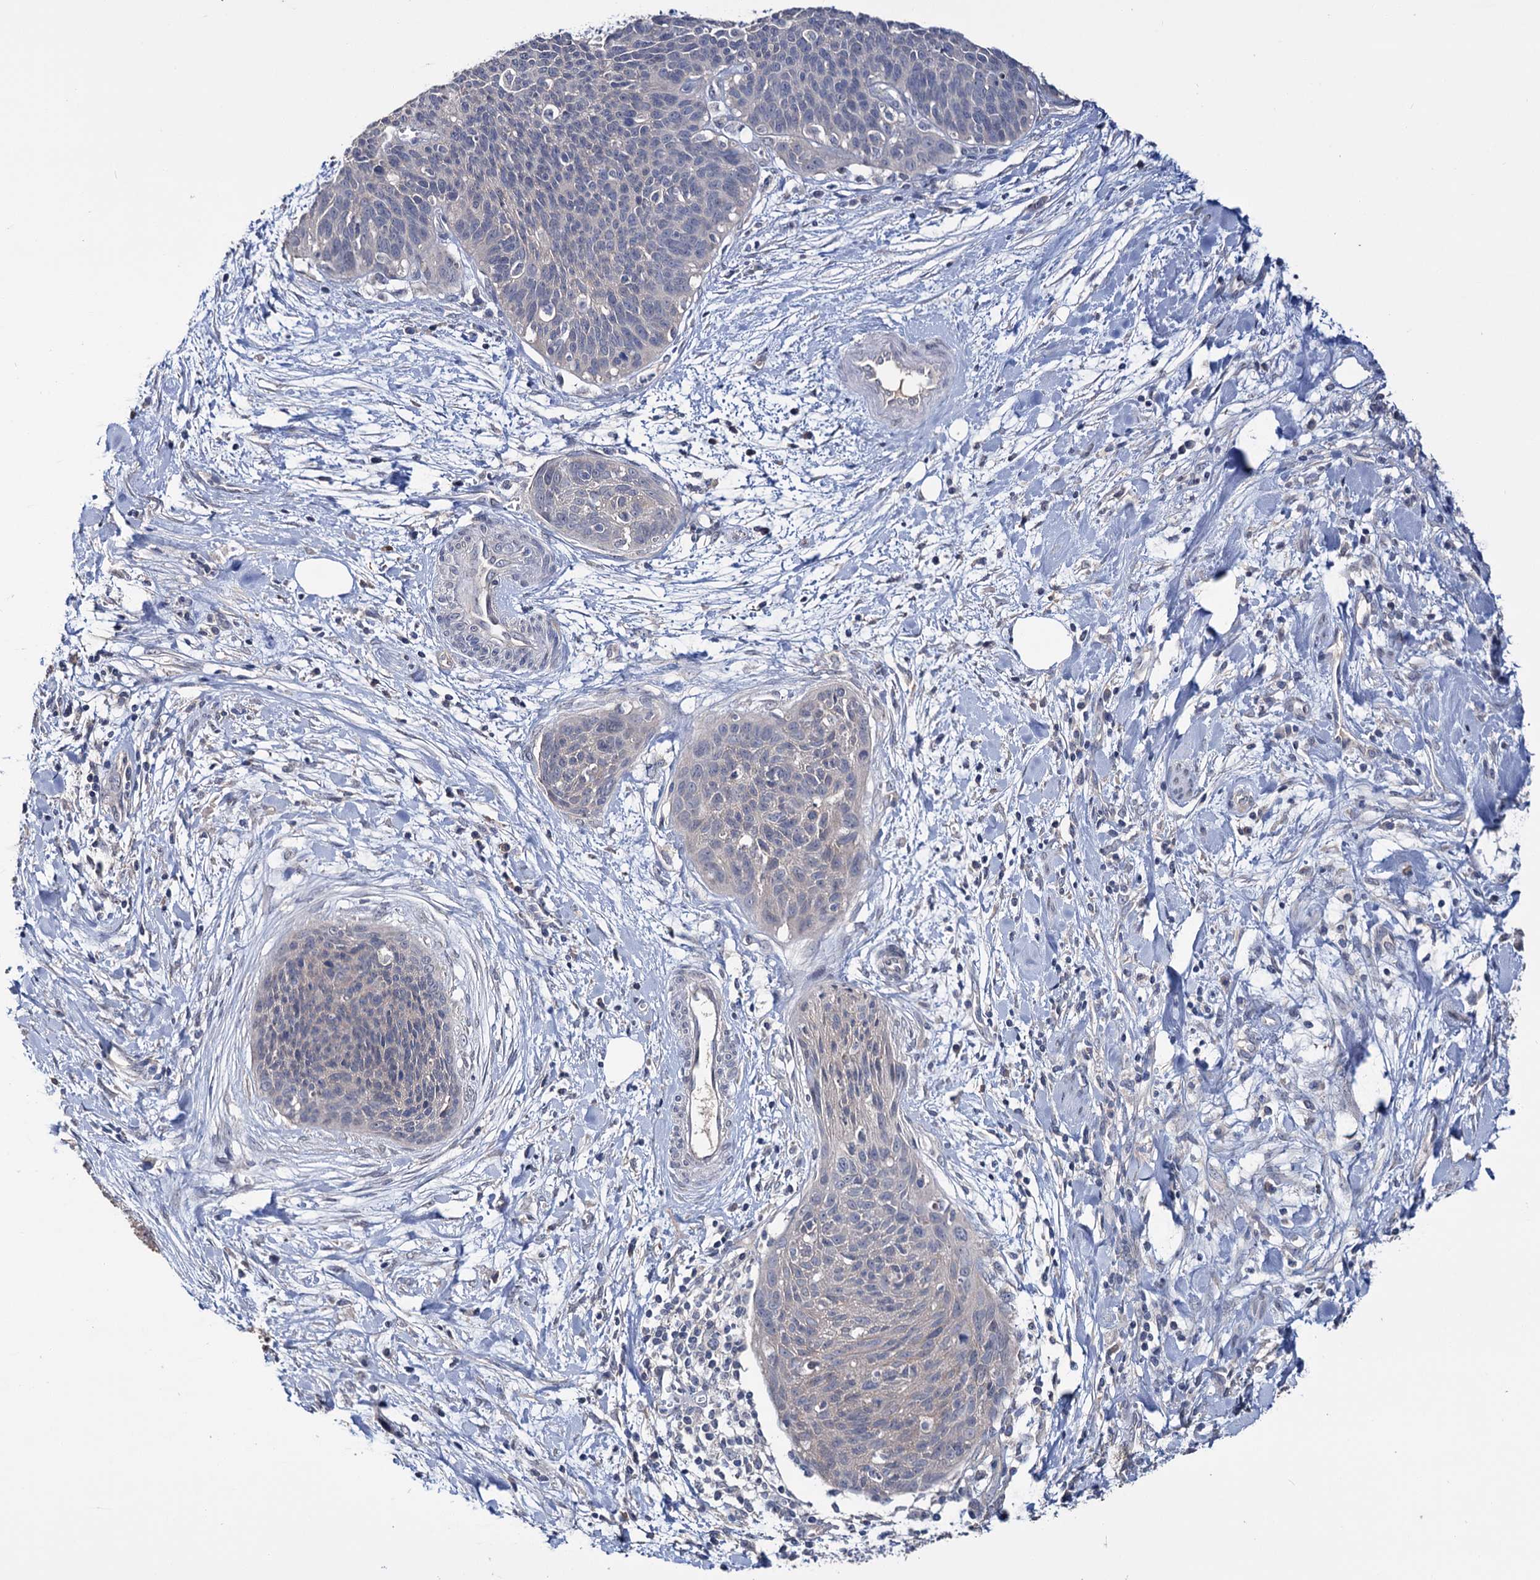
{"staining": {"intensity": "negative", "quantity": "none", "location": "none"}, "tissue": "cervical cancer", "cell_type": "Tumor cells", "image_type": "cancer", "snomed": [{"axis": "morphology", "description": "Squamous cell carcinoma, NOS"}, {"axis": "topography", "description": "Cervix"}], "caption": "Immunohistochemistry (IHC) histopathology image of neoplastic tissue: human squamous cell carcinoma (cervical) stained with DAB (3,3'-diaminobenzidine) displays no significant protein expression in tumor cells. The staining was performed using DAB (3,3'-diaminobenzidine) to visualize the protein expression in brown, while the nuclei were stained in blue with hematoxylin (Magnification: 20x).", "gene": "EPB41L5", "patient": {"sex": "female", "age": 55}}